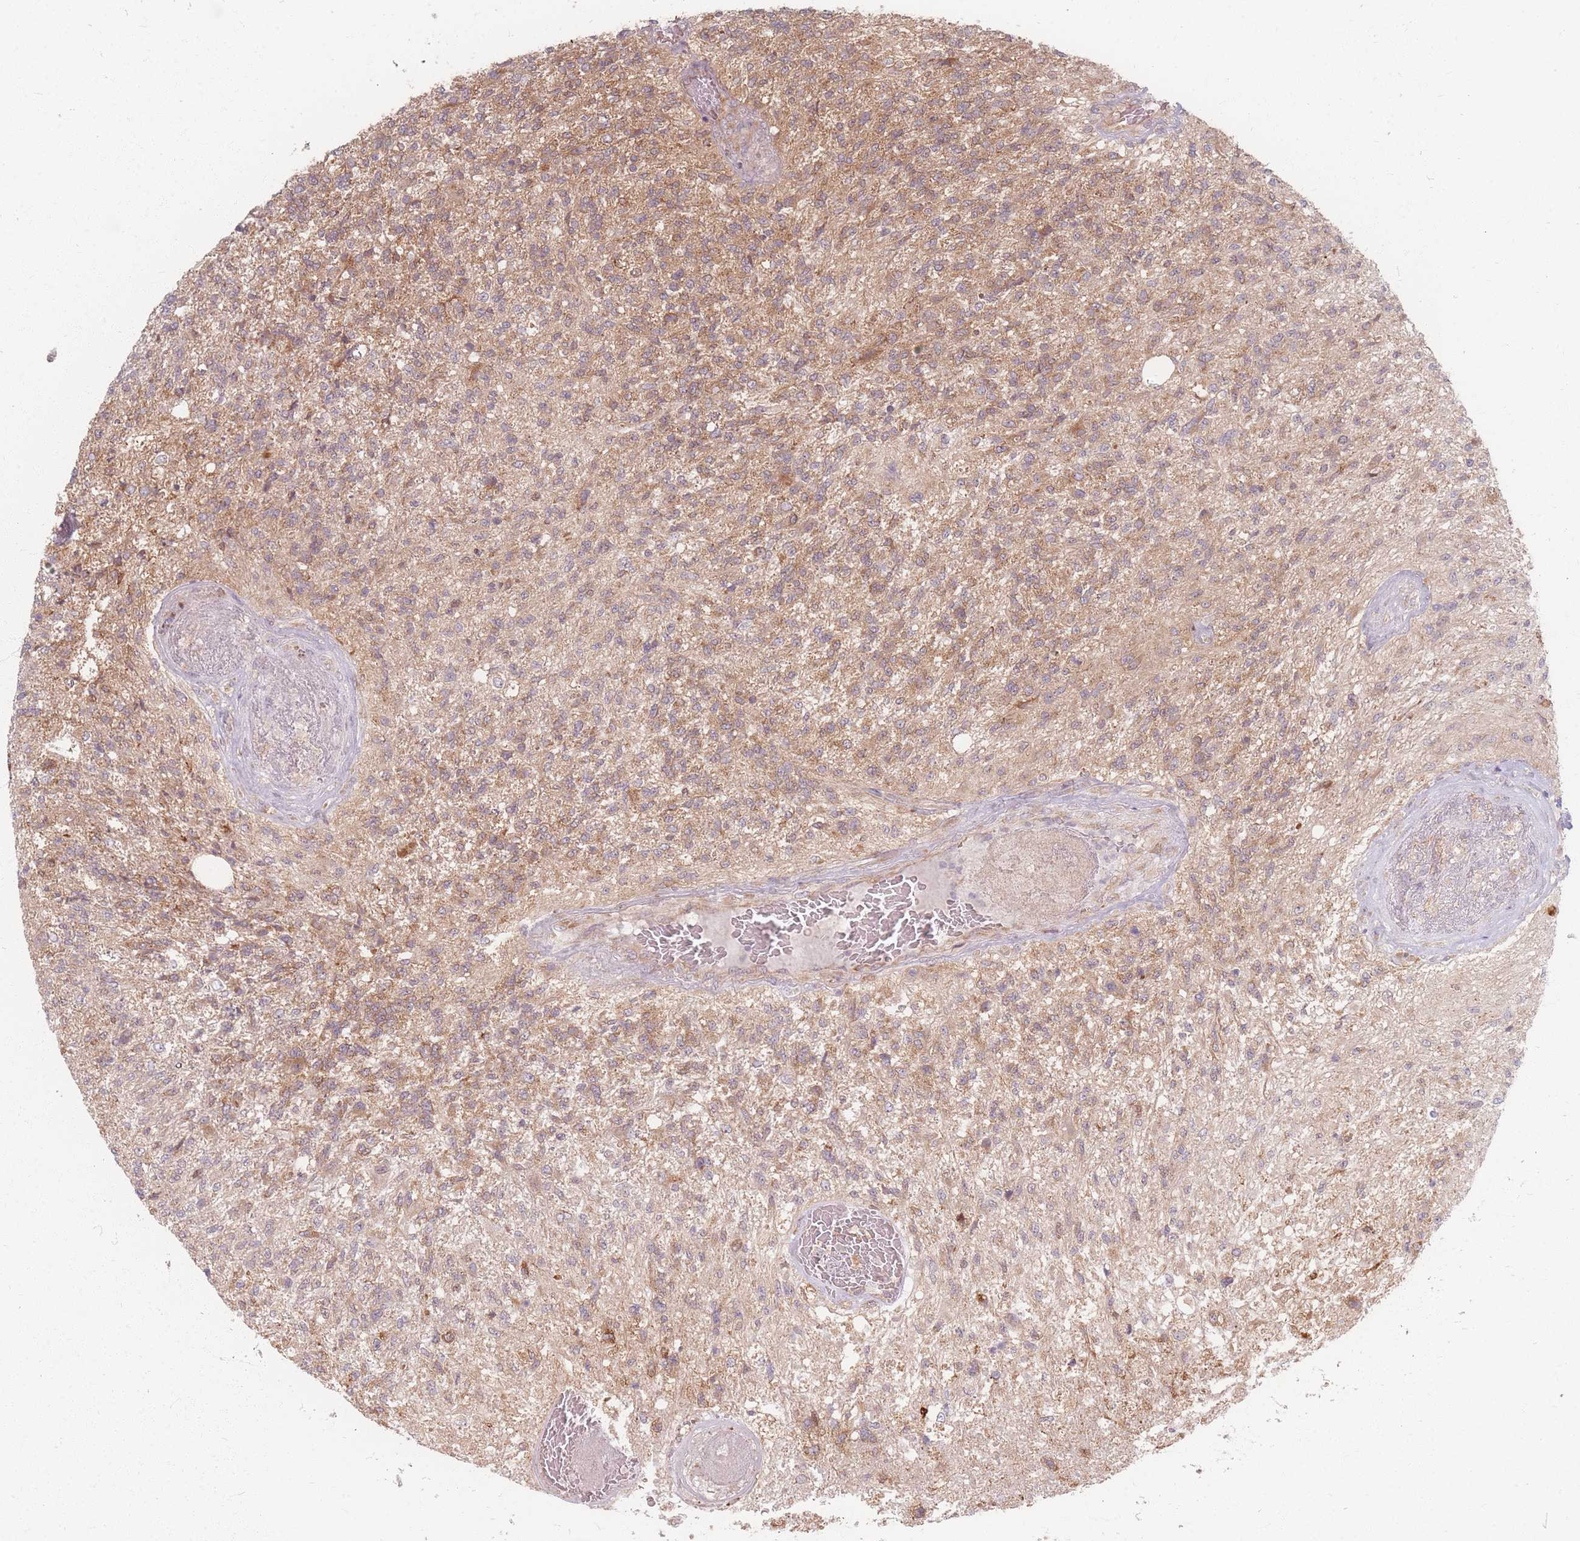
{"staining": {"intensity": "weak", "quantity": ">75%", "location": "cytoplasmic/membranous"}, "tissue": "glioma", "cell_type": "Tumor cells", "image_type": "cancer", "snomed": [{"axis": "morphology", "description": "Glioma, malignant, High grade"}, {"axis": "topography", "description": "Brain"}], "caption": "Immunohistochemical staining of glioma exhibits weak cytoplasmic/membranous protein staining in about >75% of tumor cells. Using DAB (brown) and hematoxylin (blue) stains, captured at high magnification using brightfield microscopy.", "gene": "SMIM14", "patient": {"sex": "male", "age": 56}}